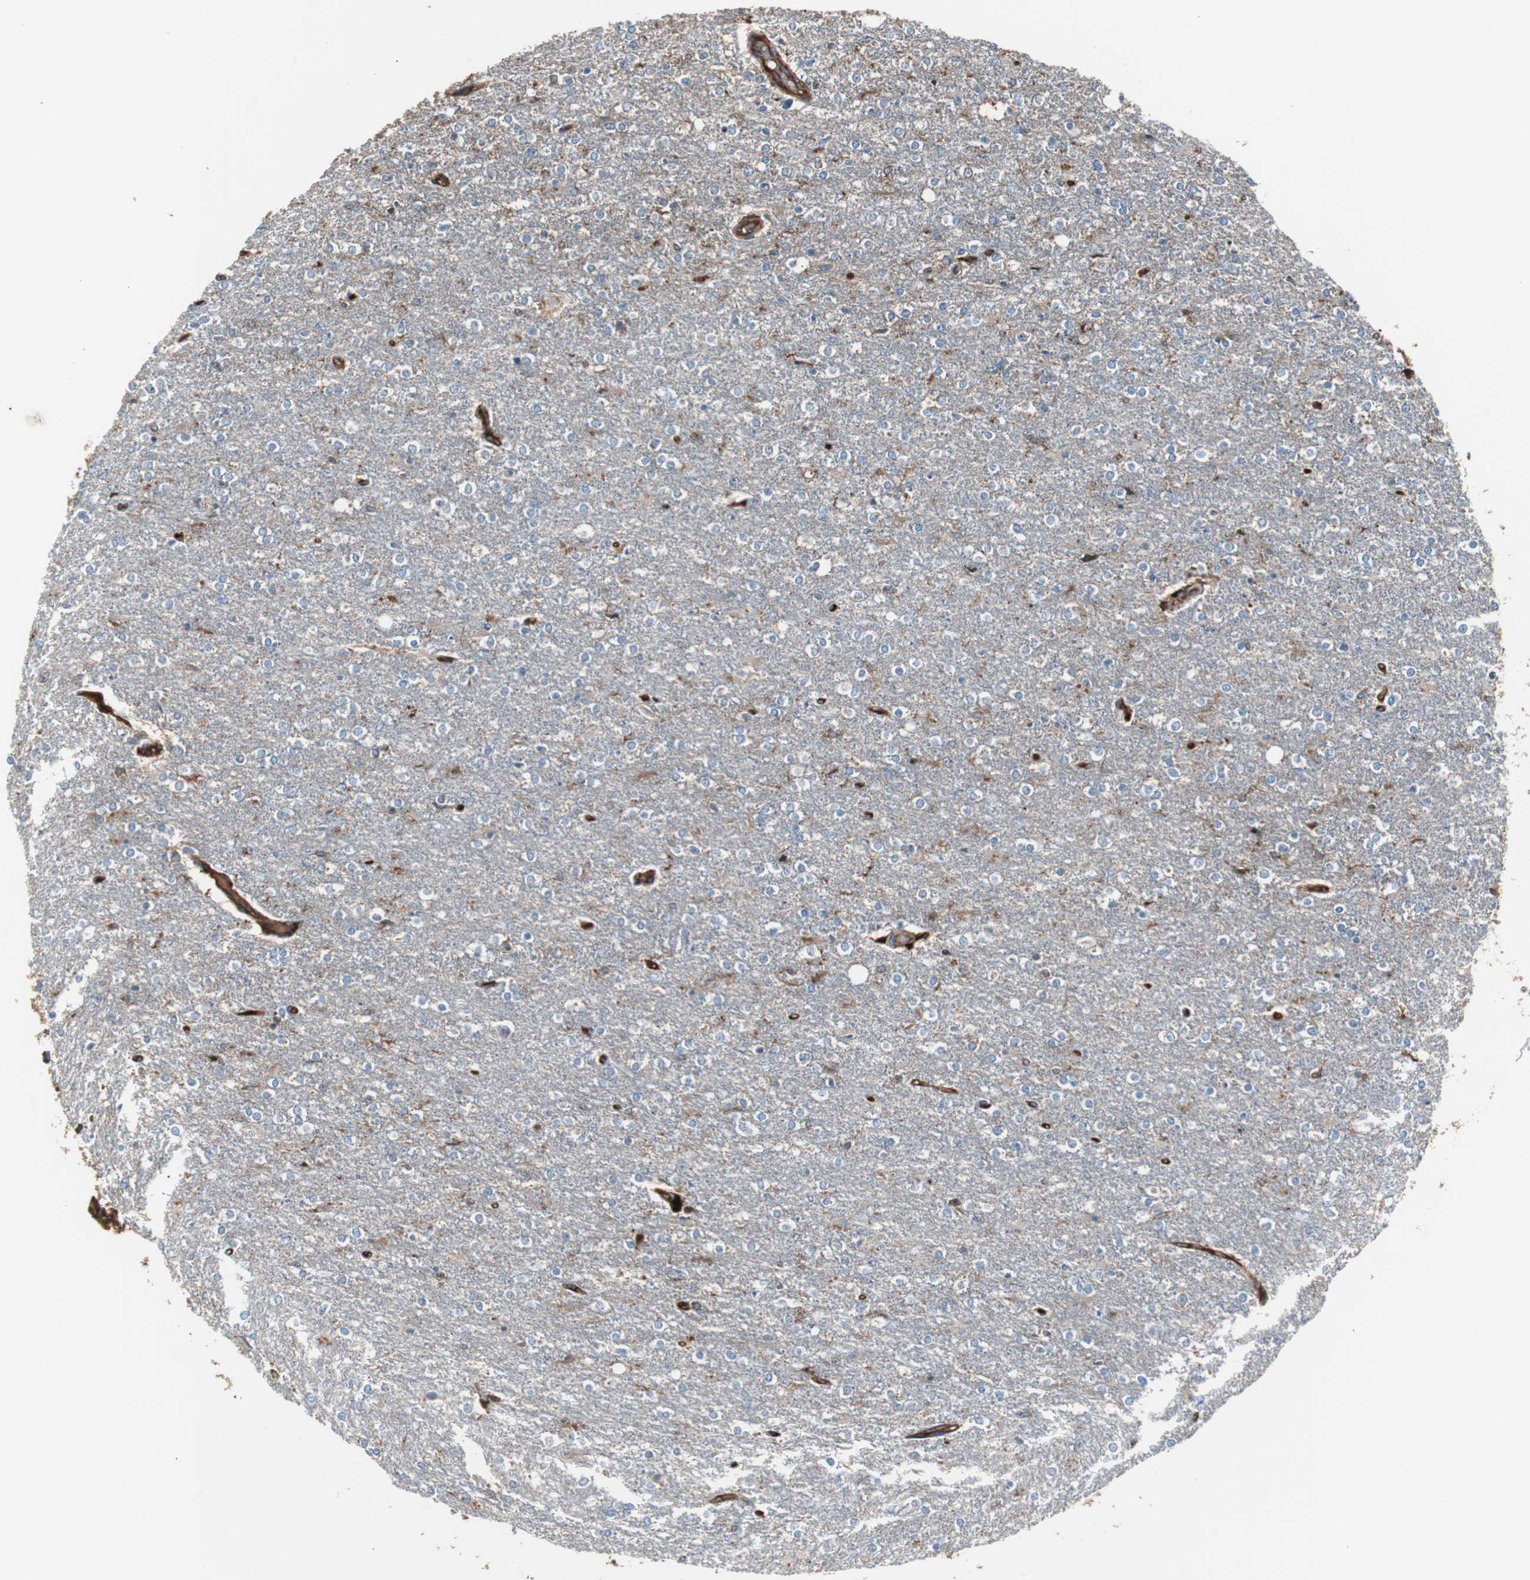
{"staining": {"intensity": "moderate", "quantity": "<25%", "location": "cytoplasmic/membranous"}, "tissue": "glioma", "cell_type": "Tumor cells", "image_type": "cancer", "snomed": [{"axis": "morphology", "description": "Glioma, malignant, High grade"}, {"axis": "topography", "description": "Cerebral cortex"}], "caption": "IHC histopathology image of neoplastic tissue: human glioma stained using immunohistochemistry exhibits low levels of moderate protein expression localized specifically in the cytoplasmic/membranous of tumor cells, appearing as a cytoplasmic/membranous brown color.", "gene": "B2M", "patient": {"sex": "male", "age": 76}}